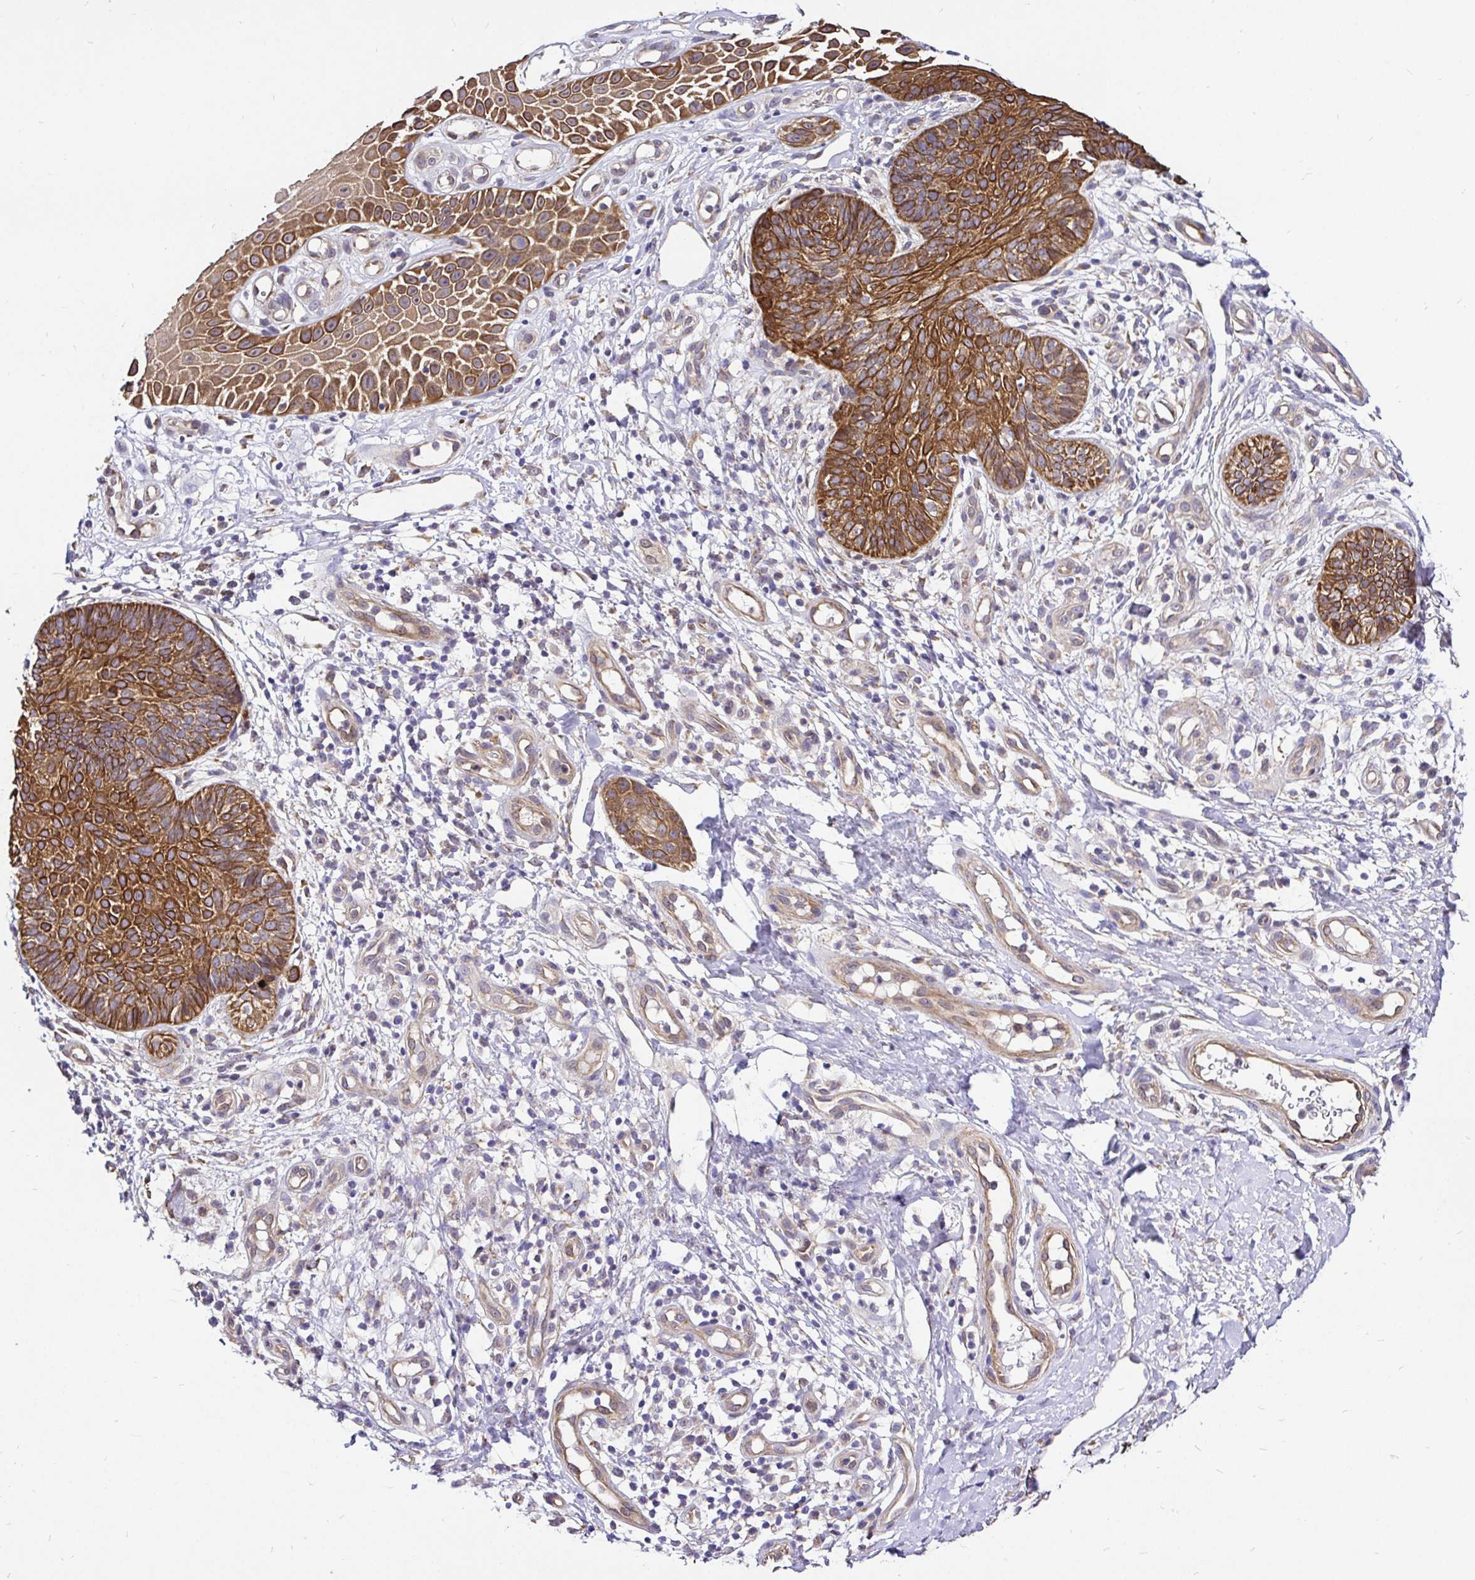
{"staining": {"intensity": "strong", "quantity": ">75%", "location": "cytoplasmic/membranous"}, "tissue": "skin cancer", "cell_type": "Tumor cells", "image_type": "cancer", "snomed": [{"axis": "morphology", "description": "Basal cell carcinoma"}, {"axis": "topography", "description": "Skin"}, {"axis": "topography", "description": "Skin of leg"}], "caption": "Skin cancer tissue demonstrates strong cytoplasmic/membranous expression in about >75% of tumor cells, visualized by immunohistochemistry. Ihc stains the protein in brown and the nuclei are stained blue.", "gene": "CCDC122", "patient": {"sex": "female", "age": 87}}